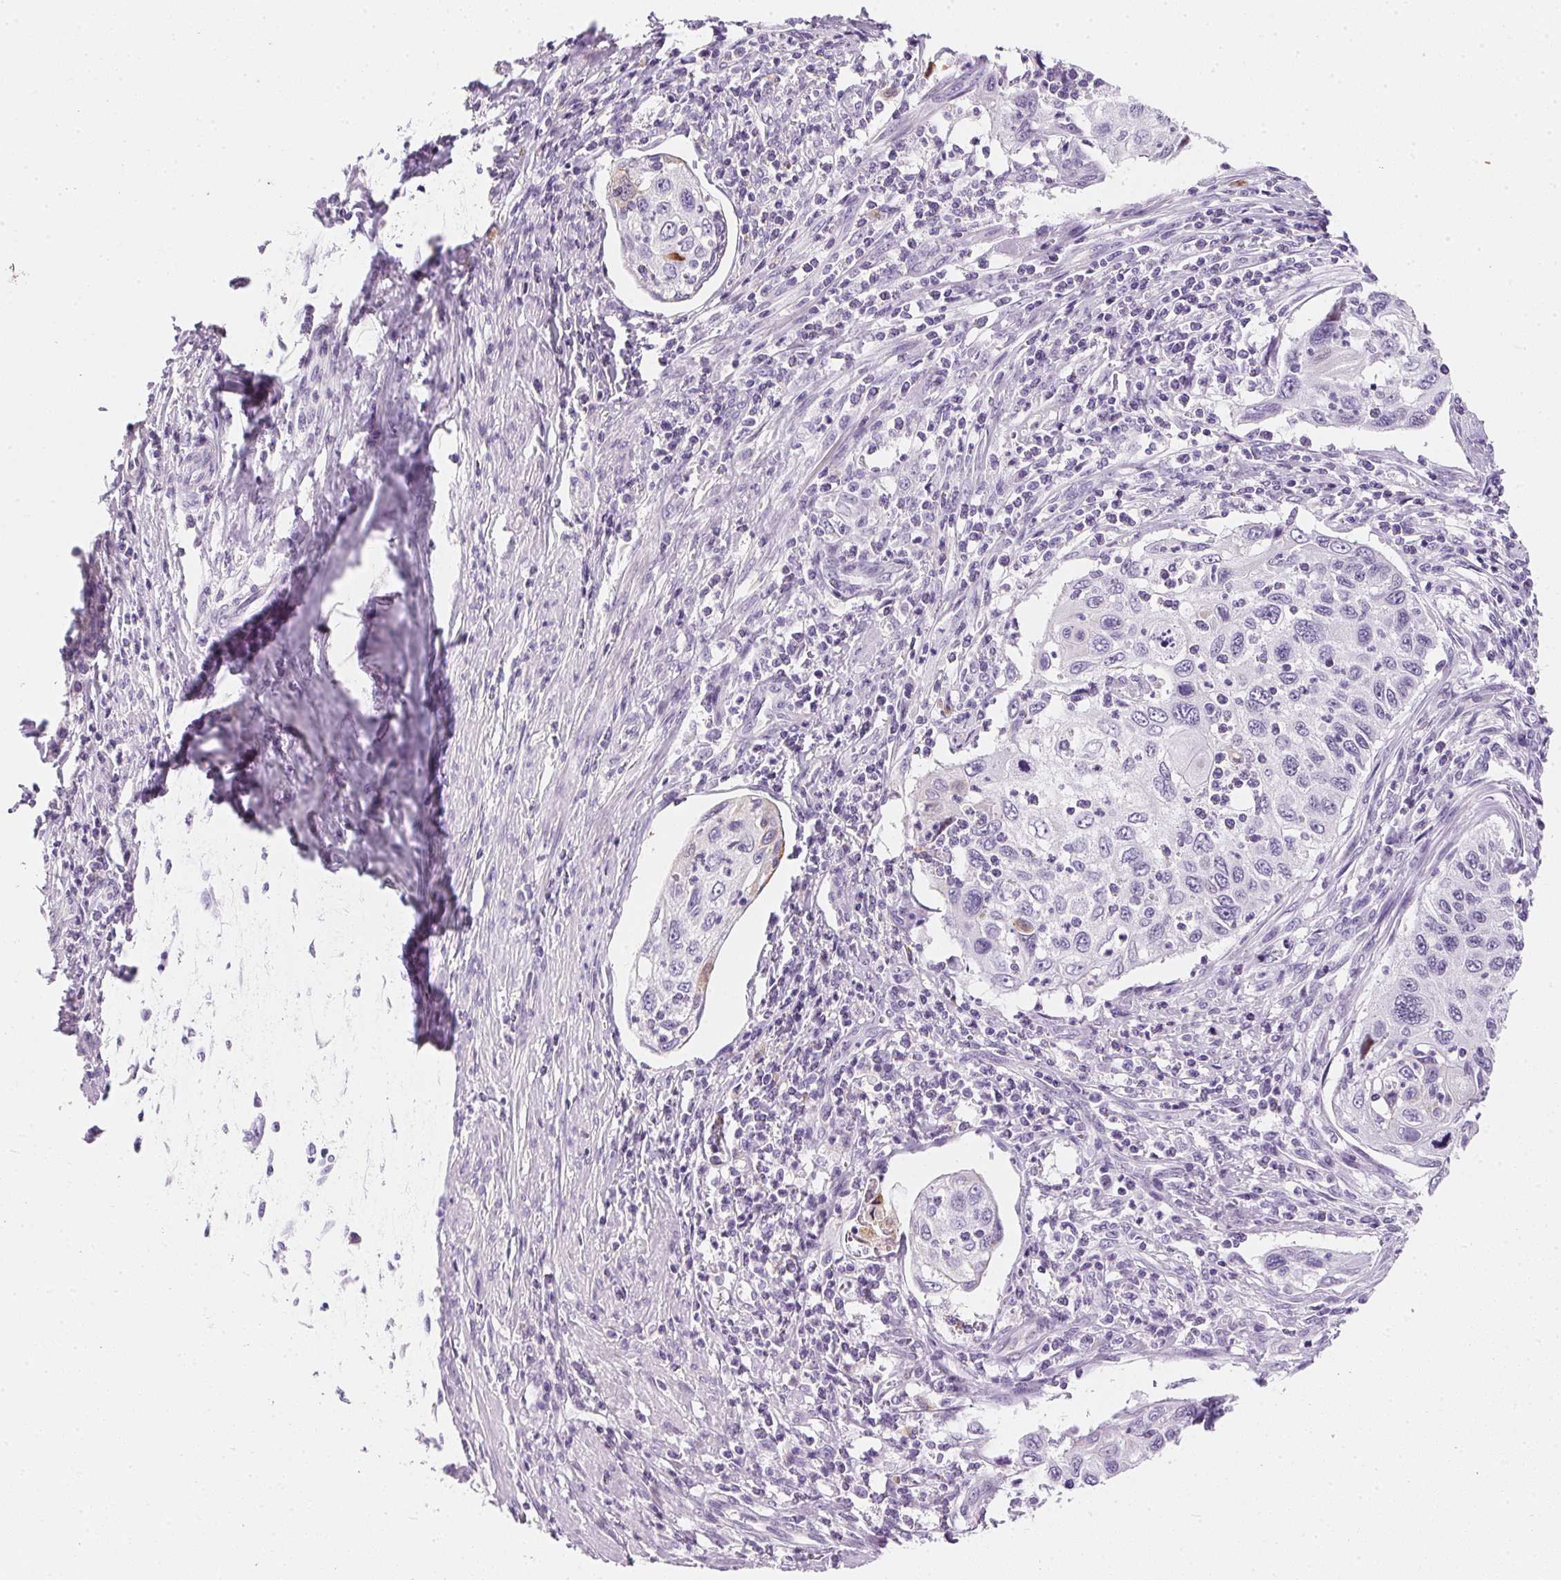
{"staining": {"intensity": "negative", "quantity": "none", "location": "none"}, "tissue": "cervical cancer", "cell_type": "Tumor cells", "image_type": "cancer", "snomed": [{"axis": "morphology", "description": "Squamous cell carcinoma, NOS"}, {"axis": "topography", "description": "Cervix"}], "caption": "An image of human cervical cancer is negative for staining in tumor cells. (Brightfield microscopy of DAB IHC at high magnification).", "gene": "AQP5", "patient": {"sex": "female", "age": 70}}